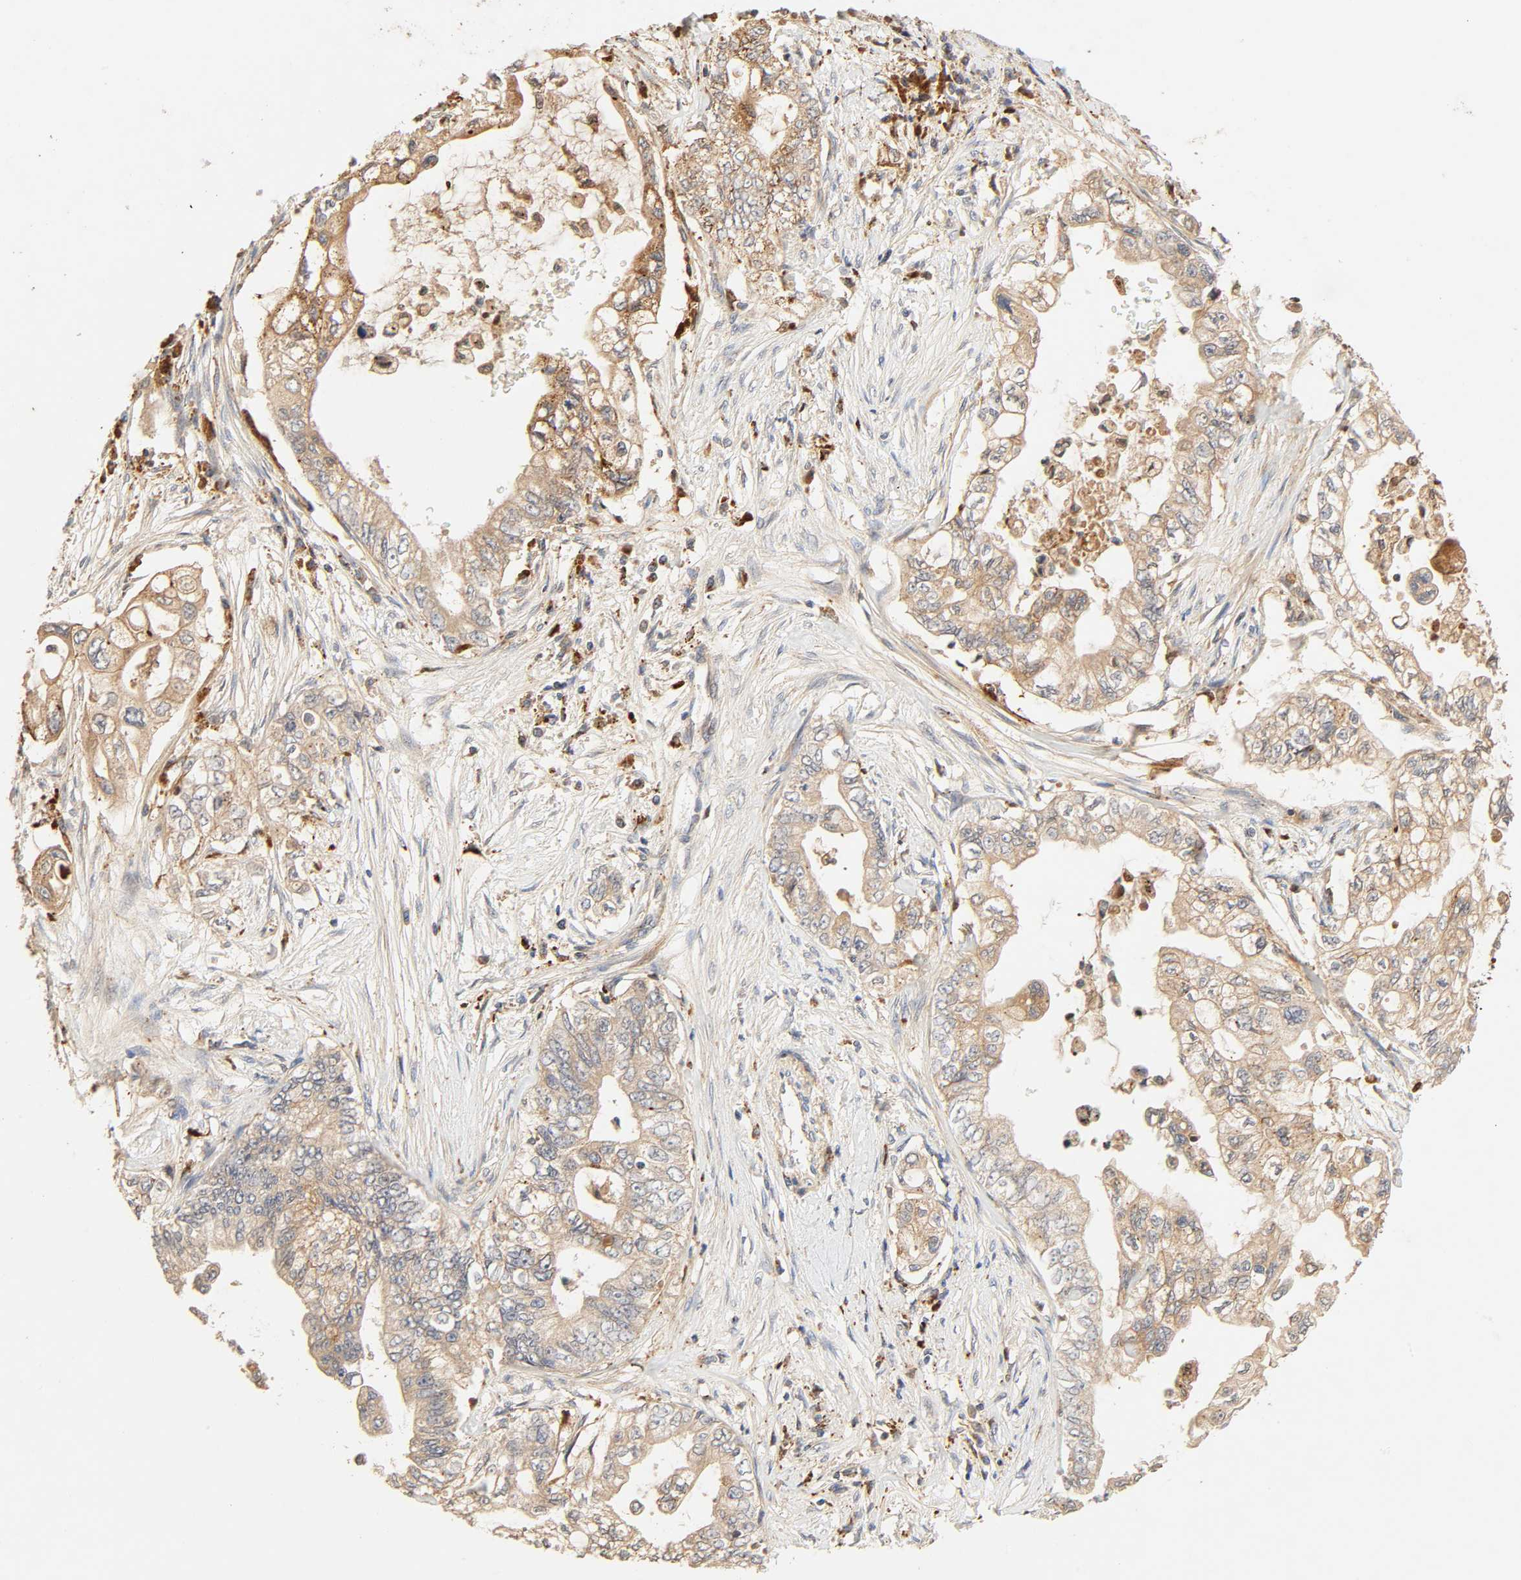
{"staining": {"intensity": "moderate", "quantity": ">75%", "location": "cytoplasmic/membranous"}, "tissue": "pancreatic cancer", "cell_type": "Tumor cells", "image_type": "cancer", "snomed": [{"axis": "morphology", "description": "Normal tissue, NOS"}, {"axis": "topography", "description": "Pancreas"}], "caption": "Tumor cells exhibit medium levels of moderate cytoplasmic/membranous staining in approximately >75% of cells in pancreatic cancer. (DAB IHC, brown staining for protein, blue staining for nuclei).", "gene": "MAPK6", "patient": {"sex": "male", "age": 42}}